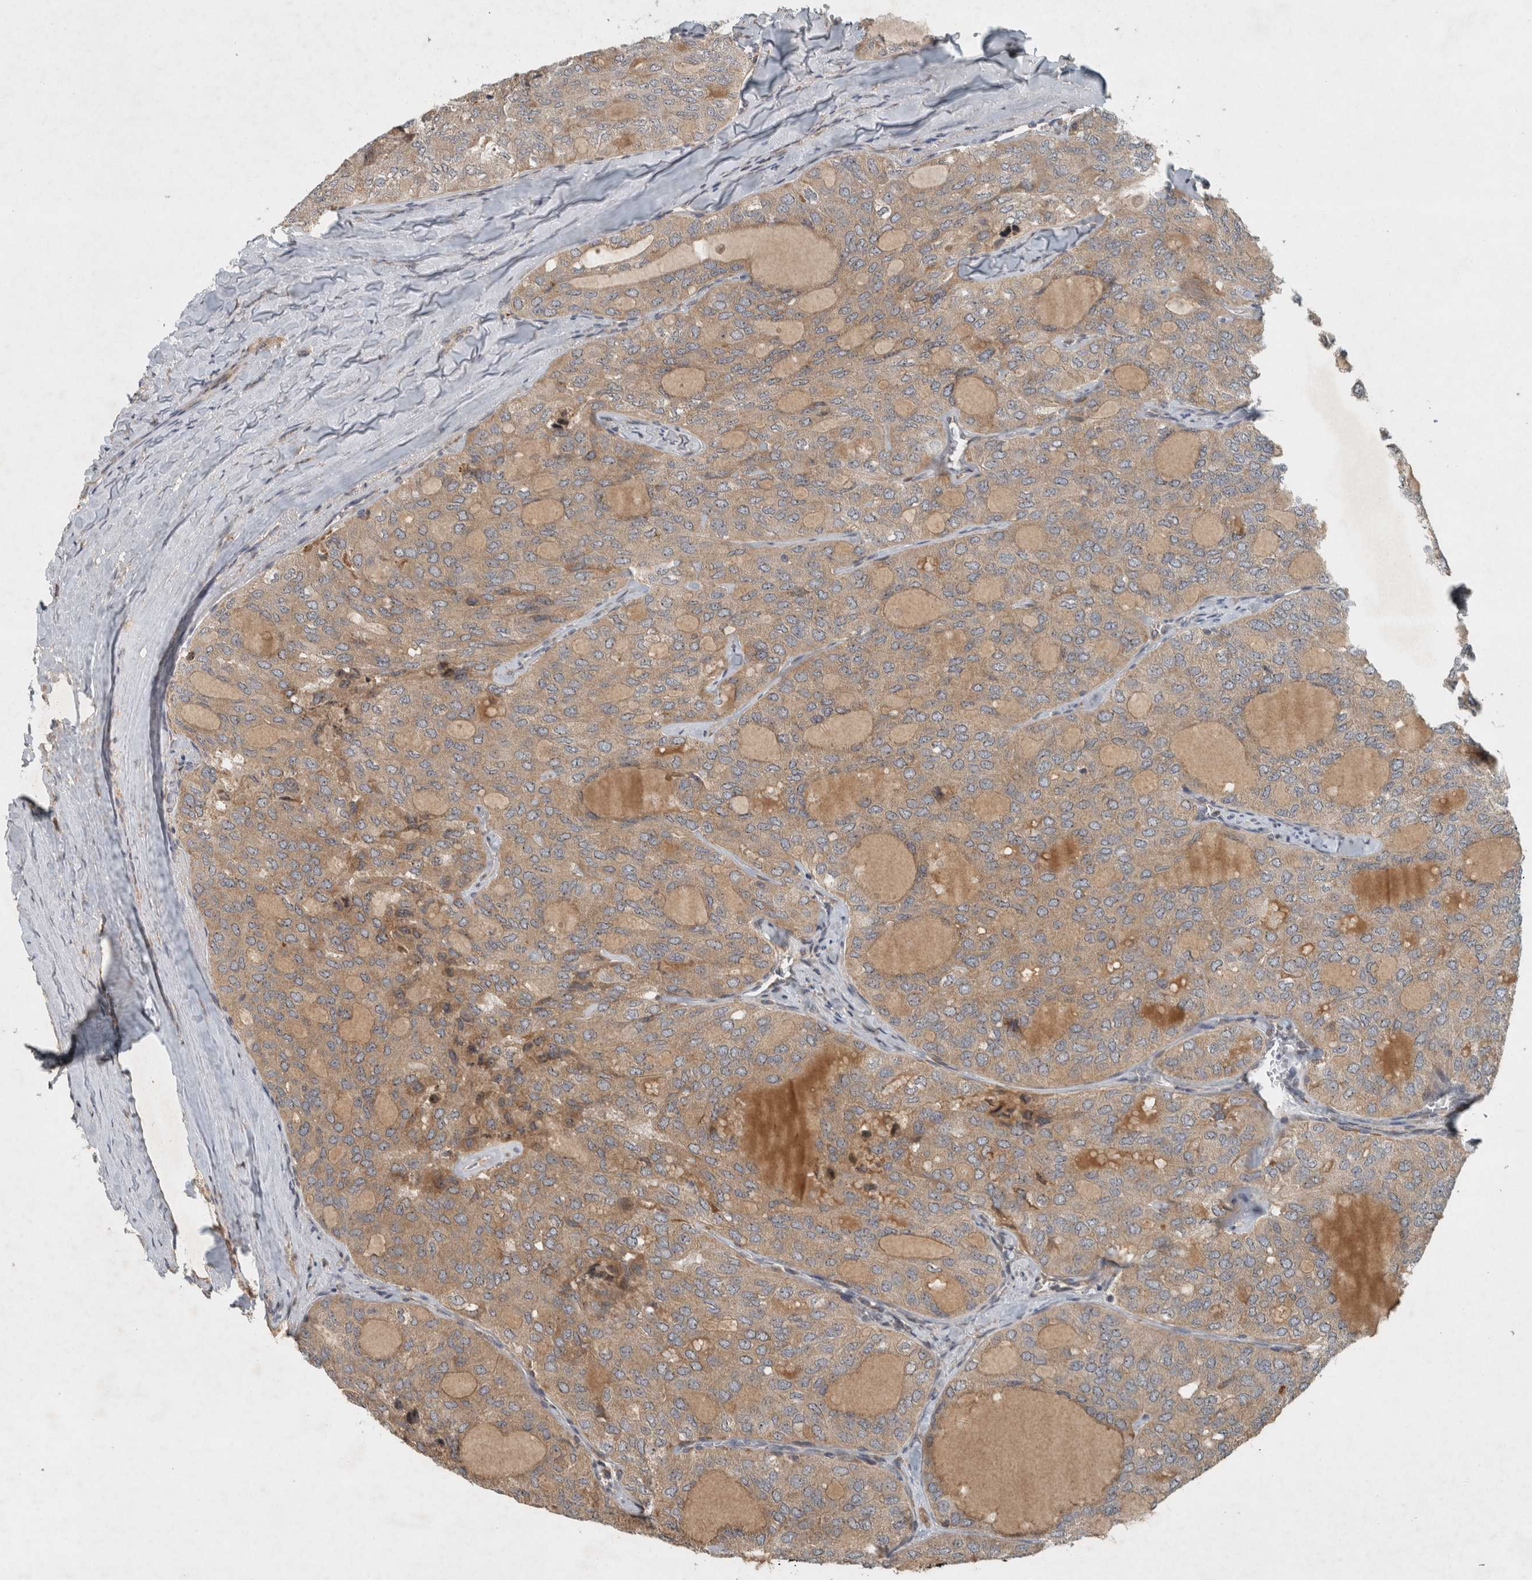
{"staining": {"intensity": "weak", "quantity": ">75%", "location": "cytoplasmic/membranous"}, "tissue": "thyroid cancer", "cell_type": "Tumor cells", "image_type": "cancer", "snomed": [{"axis": "morphology", "description": "Follicular adenoma carcinoma, NOS"}, {"axis": "topography", "description": "Thyroid gland"}], "caption": "Weak cytoplasmic/membranous staining is identified in approximately >75% of tumor cells in thyroid cancer (follicular adenoma carcinoma).", "gene": "GPR137B", "patient": {"sex": "male", "age": 75}}